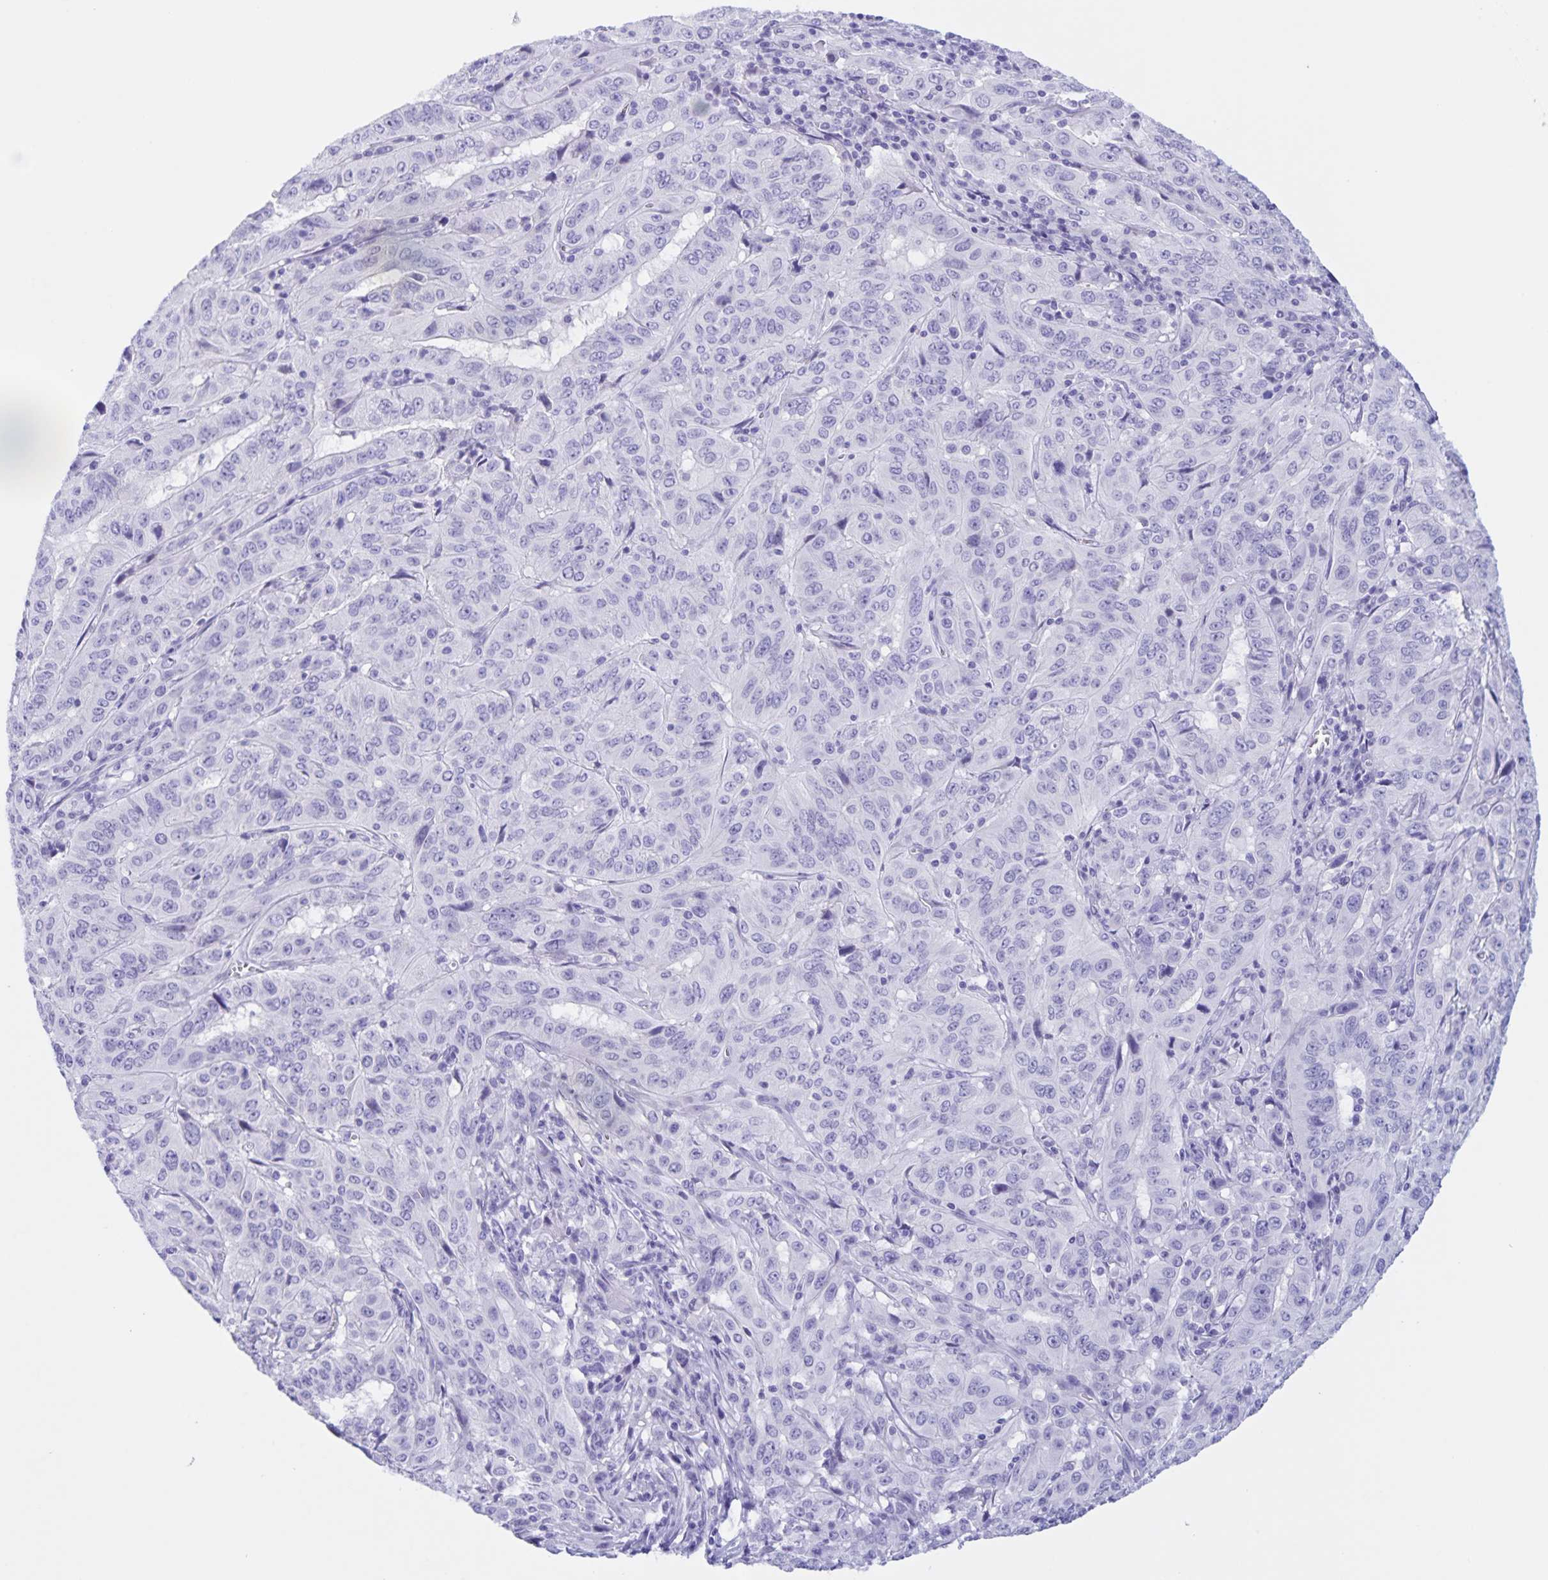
{"staining": {"intensity": "negative", "quantity": "none", "location": "none"}, "tissue": "pancreatic cancer", "cell_type": "Tumor cells", "image_type": "cancer", "snomed": [{"axis": "morphology", "description": "Adenocarcinoma, NOS"}, {"axis": "topography", "description": "Pancreas"}], "caption": "A photomicrograph of human pancreatic cancer (adenocarcinoma) is negative for staining in tumor cells.", "gene": "TGIF2LX", "patient": {"sex": "male", "age": 63}}